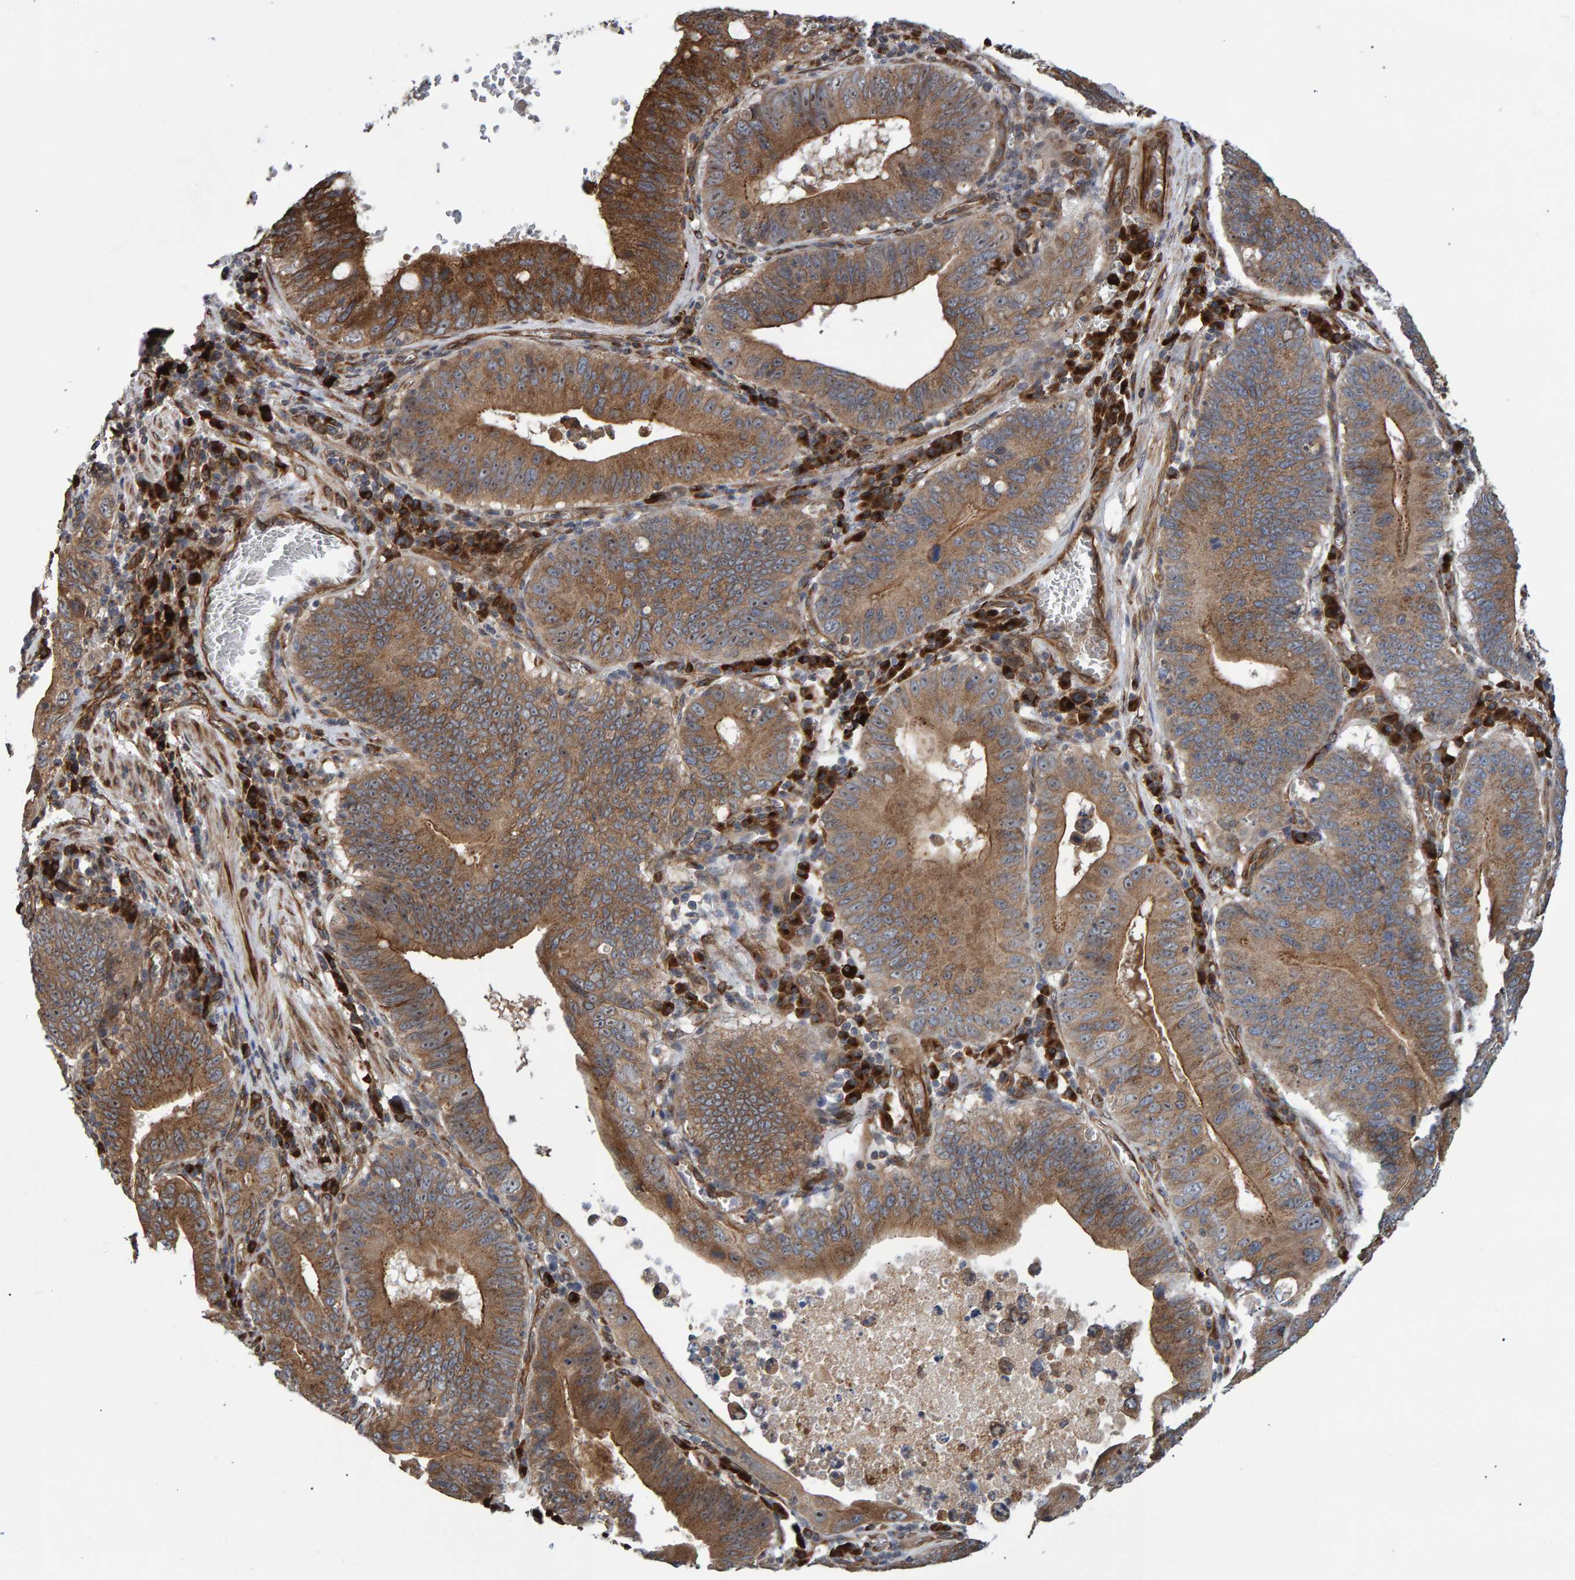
{"staining": {"intensity": "moderate", "quantity": ">75%", "location": "cytoplasmic/membranous"}, "tissue": "stomach cancer", "cell_type": "Tumor cells", "image_type": "cancer", "snomed": [{"axis": "morphology", "description": "Adenocarcinoma, NOS"}, {"axis": "topography", "description": "Stomach"}, {"axis": "topography", "description": "Gastric cardia"}], "caption": "Protein staining of stomach cancer tissue shows moderate cytoplasmic/membranous staining in approximately >75% of tumor cells.", "gene": "FAM117A", "patient": {"sex": "male", "age": 59}}